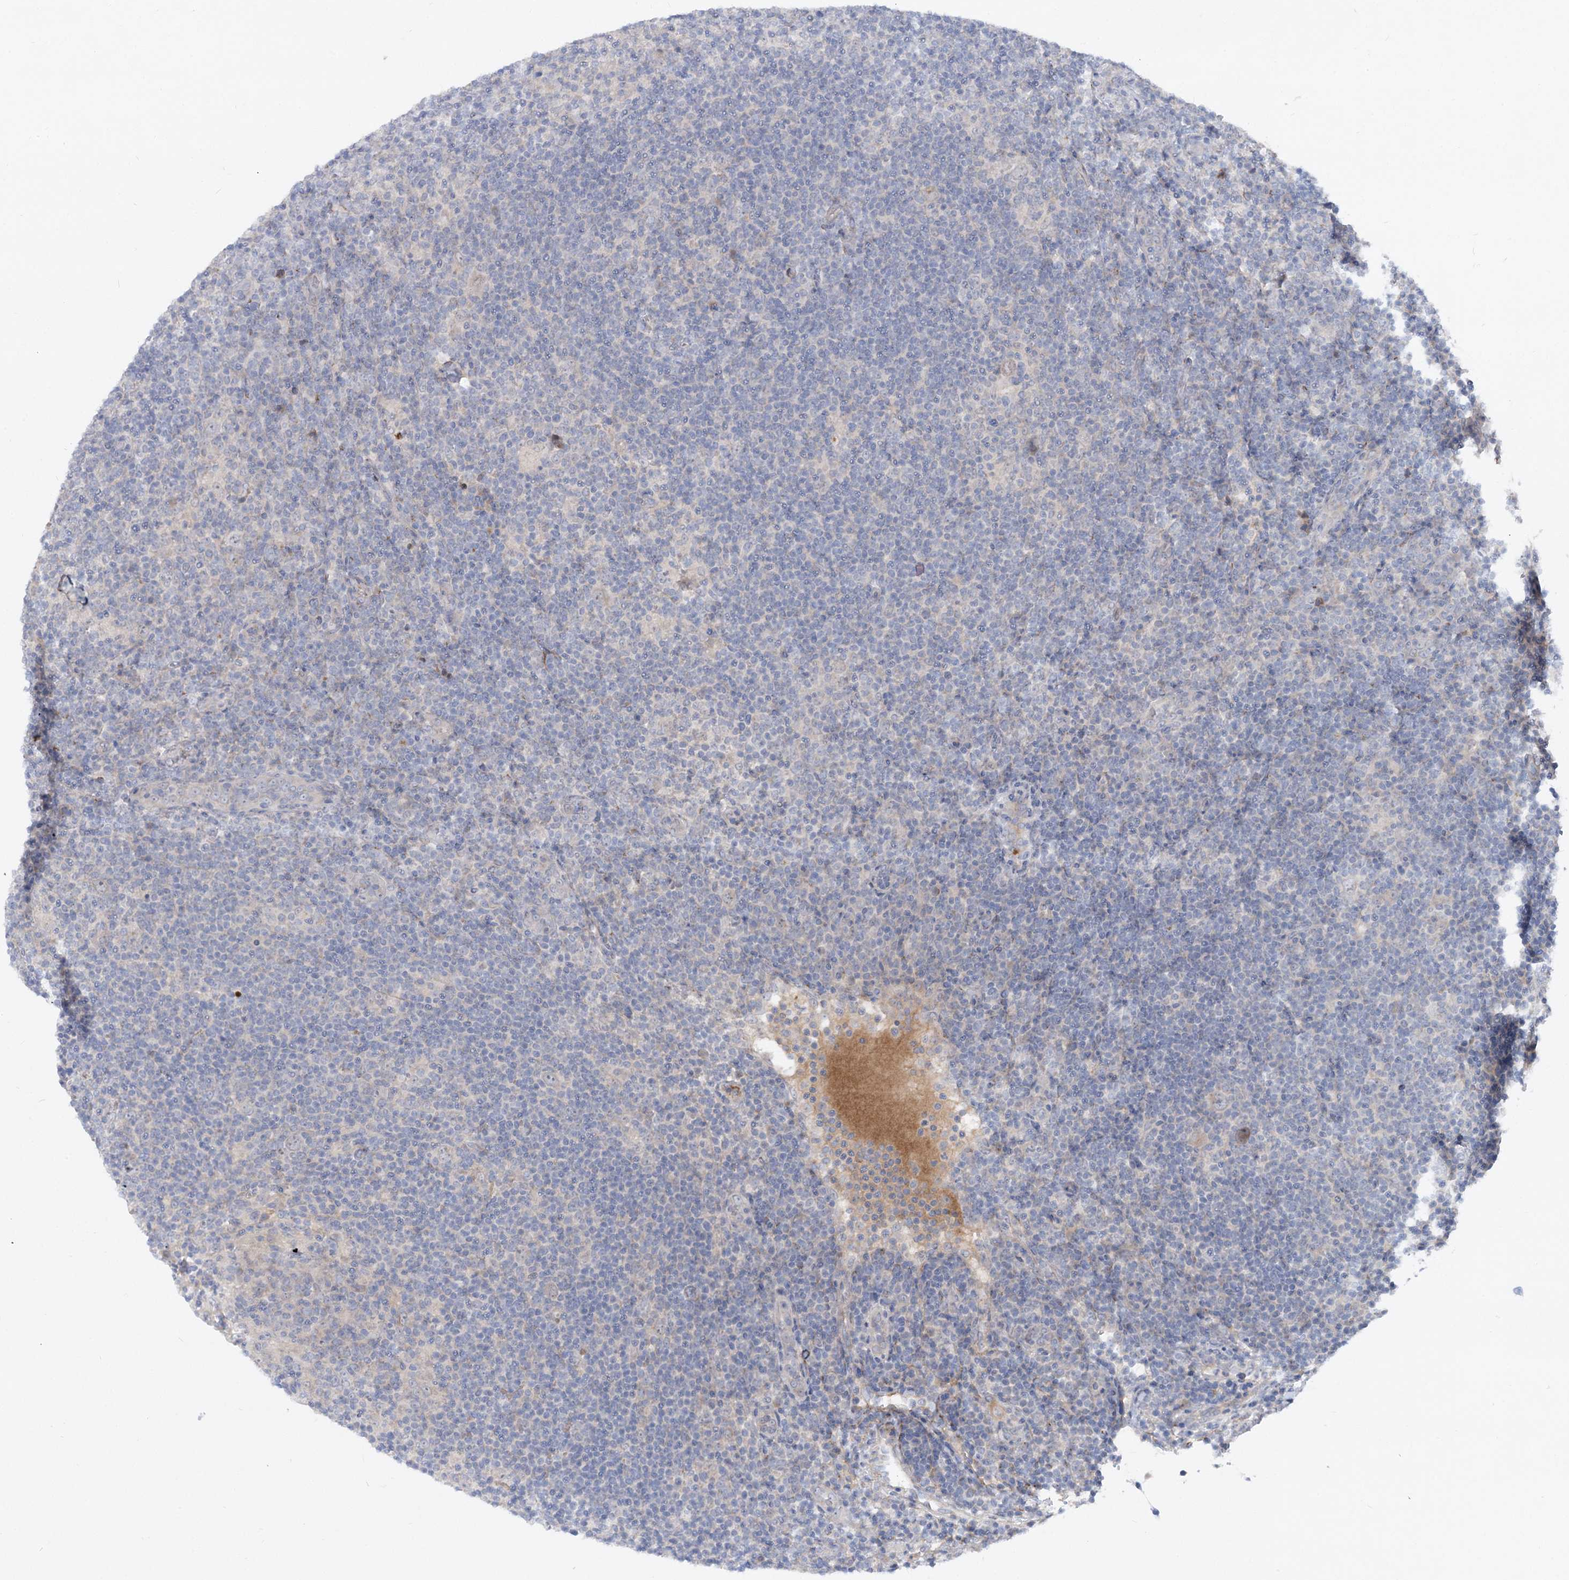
{"staining": {"intensity": "negative", "quantity": "none", "location": "none"}, "tissue": "lymphoma", "cell_type": "Tumor cells", "image_type": "cancer", "snomed": [{"axis": "morphology", "description": "Hodgkin's disease, NOS"}, {"axis": "topography", "description": "Lymph node"}], "caption": "A micrograph of Hodgkin's disease stained for a protein displays no brown staining in tumor cells.", "gene": "FGF19", "patient": {"sex": "female", "age": 57}}